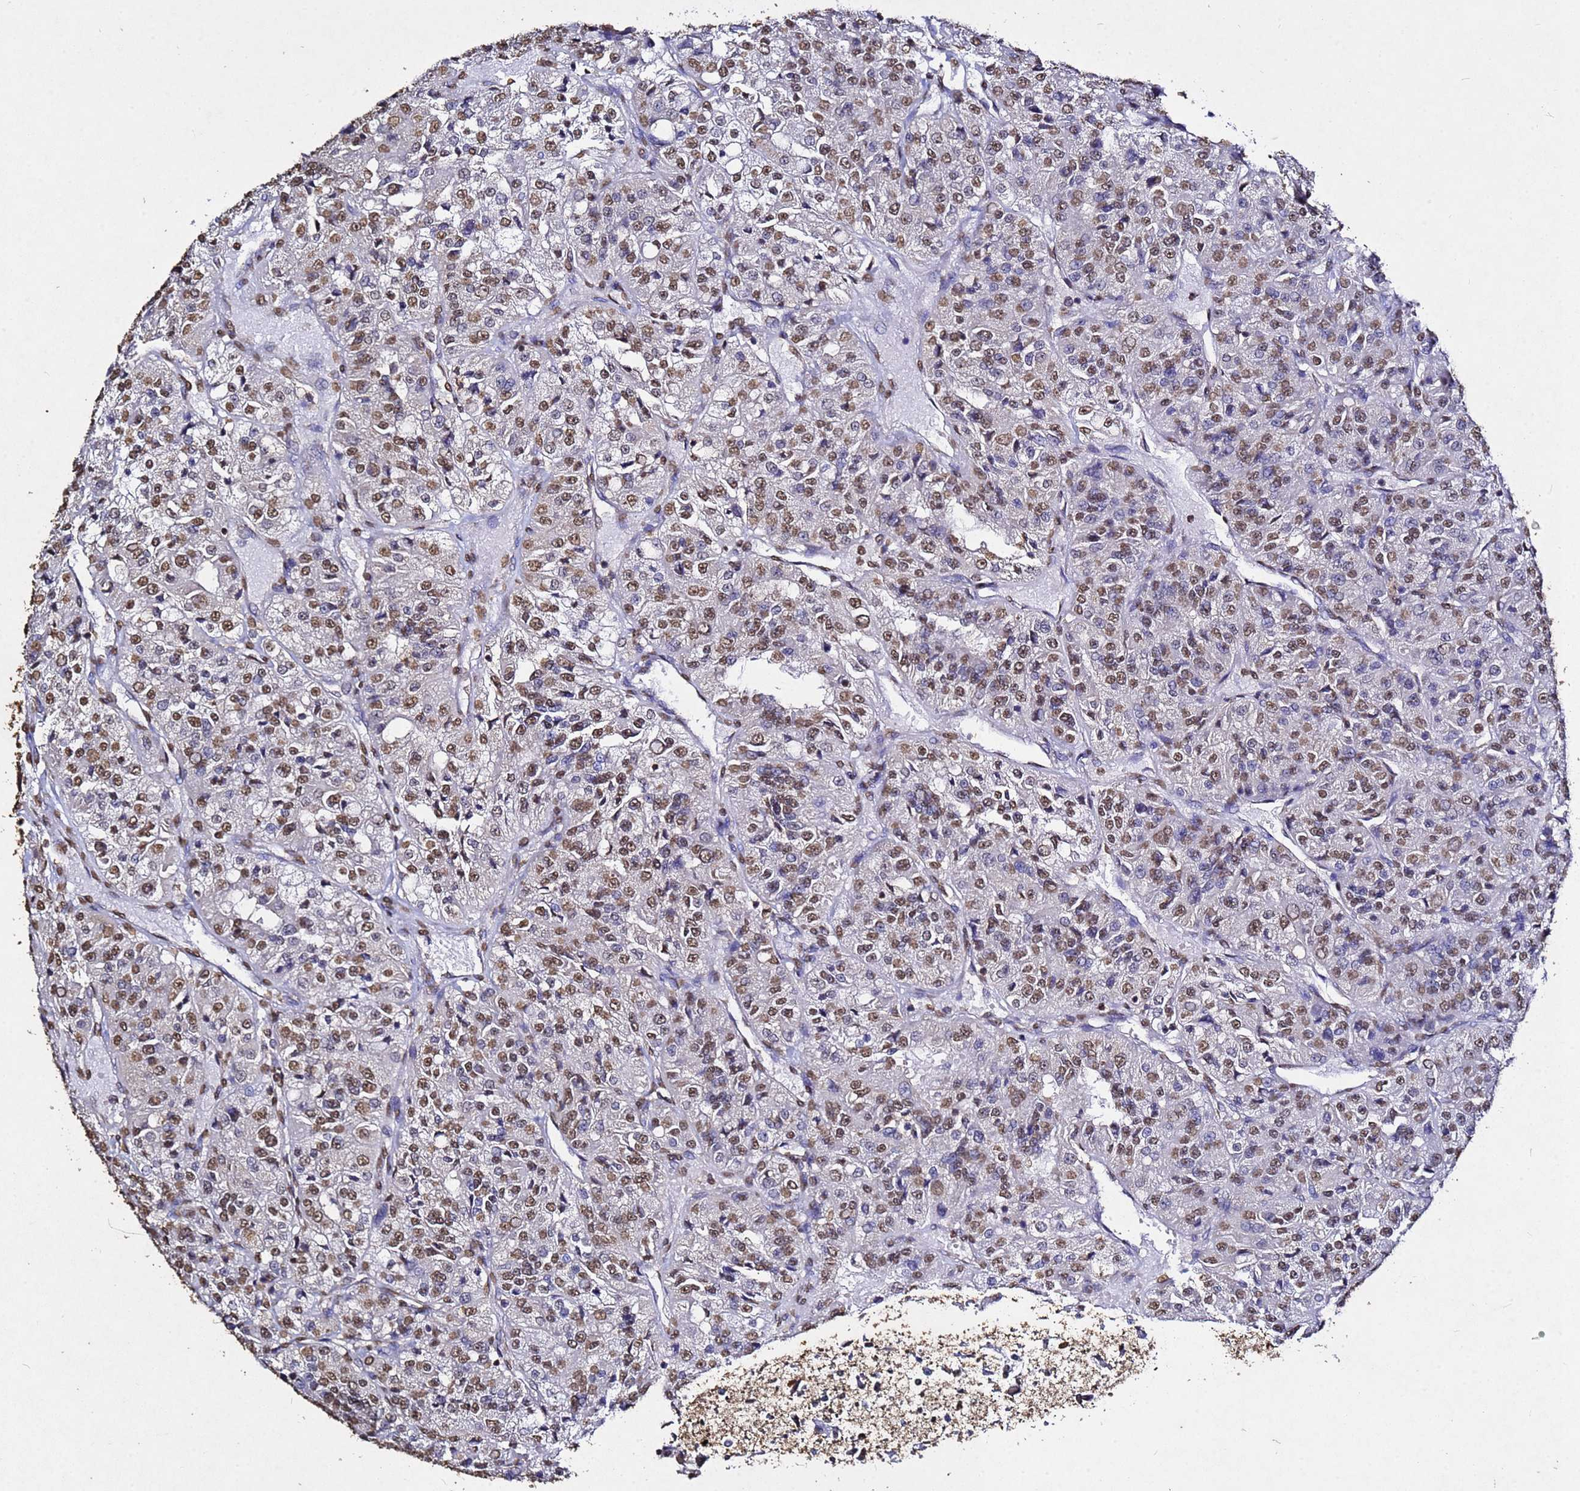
{"staining": {"intensity": "moderate", "quantity": ">75%", "location": "nuclear"}, "tissue": "renal cancer", "cell_type": "Tumor cells", "image_type": "cancer", "snomed": [{"axis": "morphology", "description": "Adenocarcinoma, NOS"}, {"axis": "topography", "description": "Kidney"}], "caption": "This is a photomicrograph of immunohistochemistry staining of renal cancer (adenocarcinoma), which shows moderate positivity in the nuclear of tumor cells.", "gene": "MYOCD", "patient": {"sex": "female", "age": 63}}